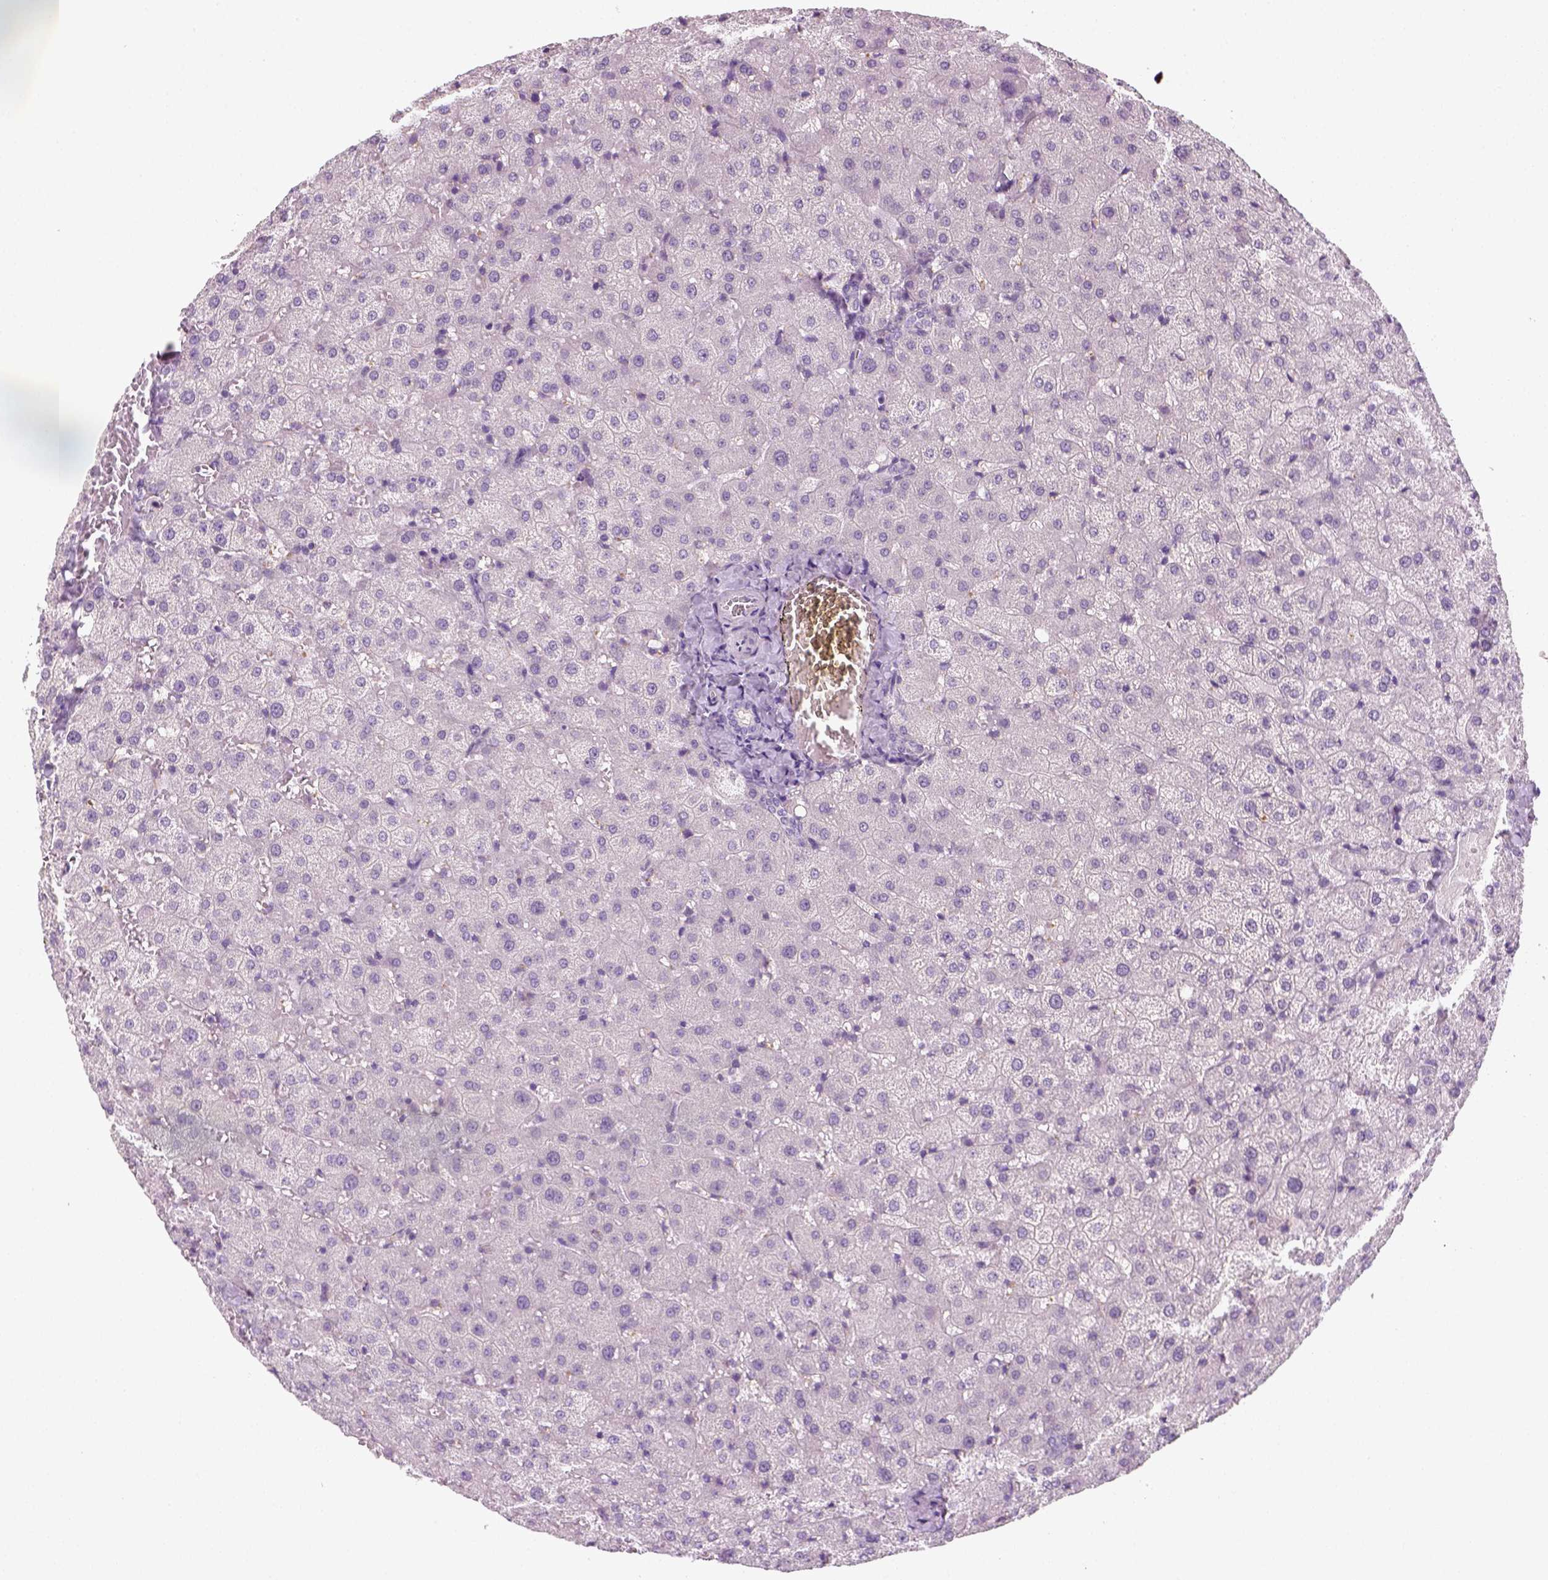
{"staining": {"intensity": "negative", "quantity": "none", "location": "none"}, "tissue": "liver", "cell_type": "Cholangiocytes", "image_type": "normal", "snomed": [{"axis": "morphology", "description": "Normal tissue, NOS"}, {"axis": "topography", "description": "Liver"}], "caption": "The immunohistochemistry histopathology image has no significant staining in cholangiocytes of liver. (Stains: DAB immunohistochemistry with hematoxylin counter stain, Microscopy: brightfield microscopy at high magnification).", "gene": "FAM163B", "patient": {"sex": "female", "age": 50}}